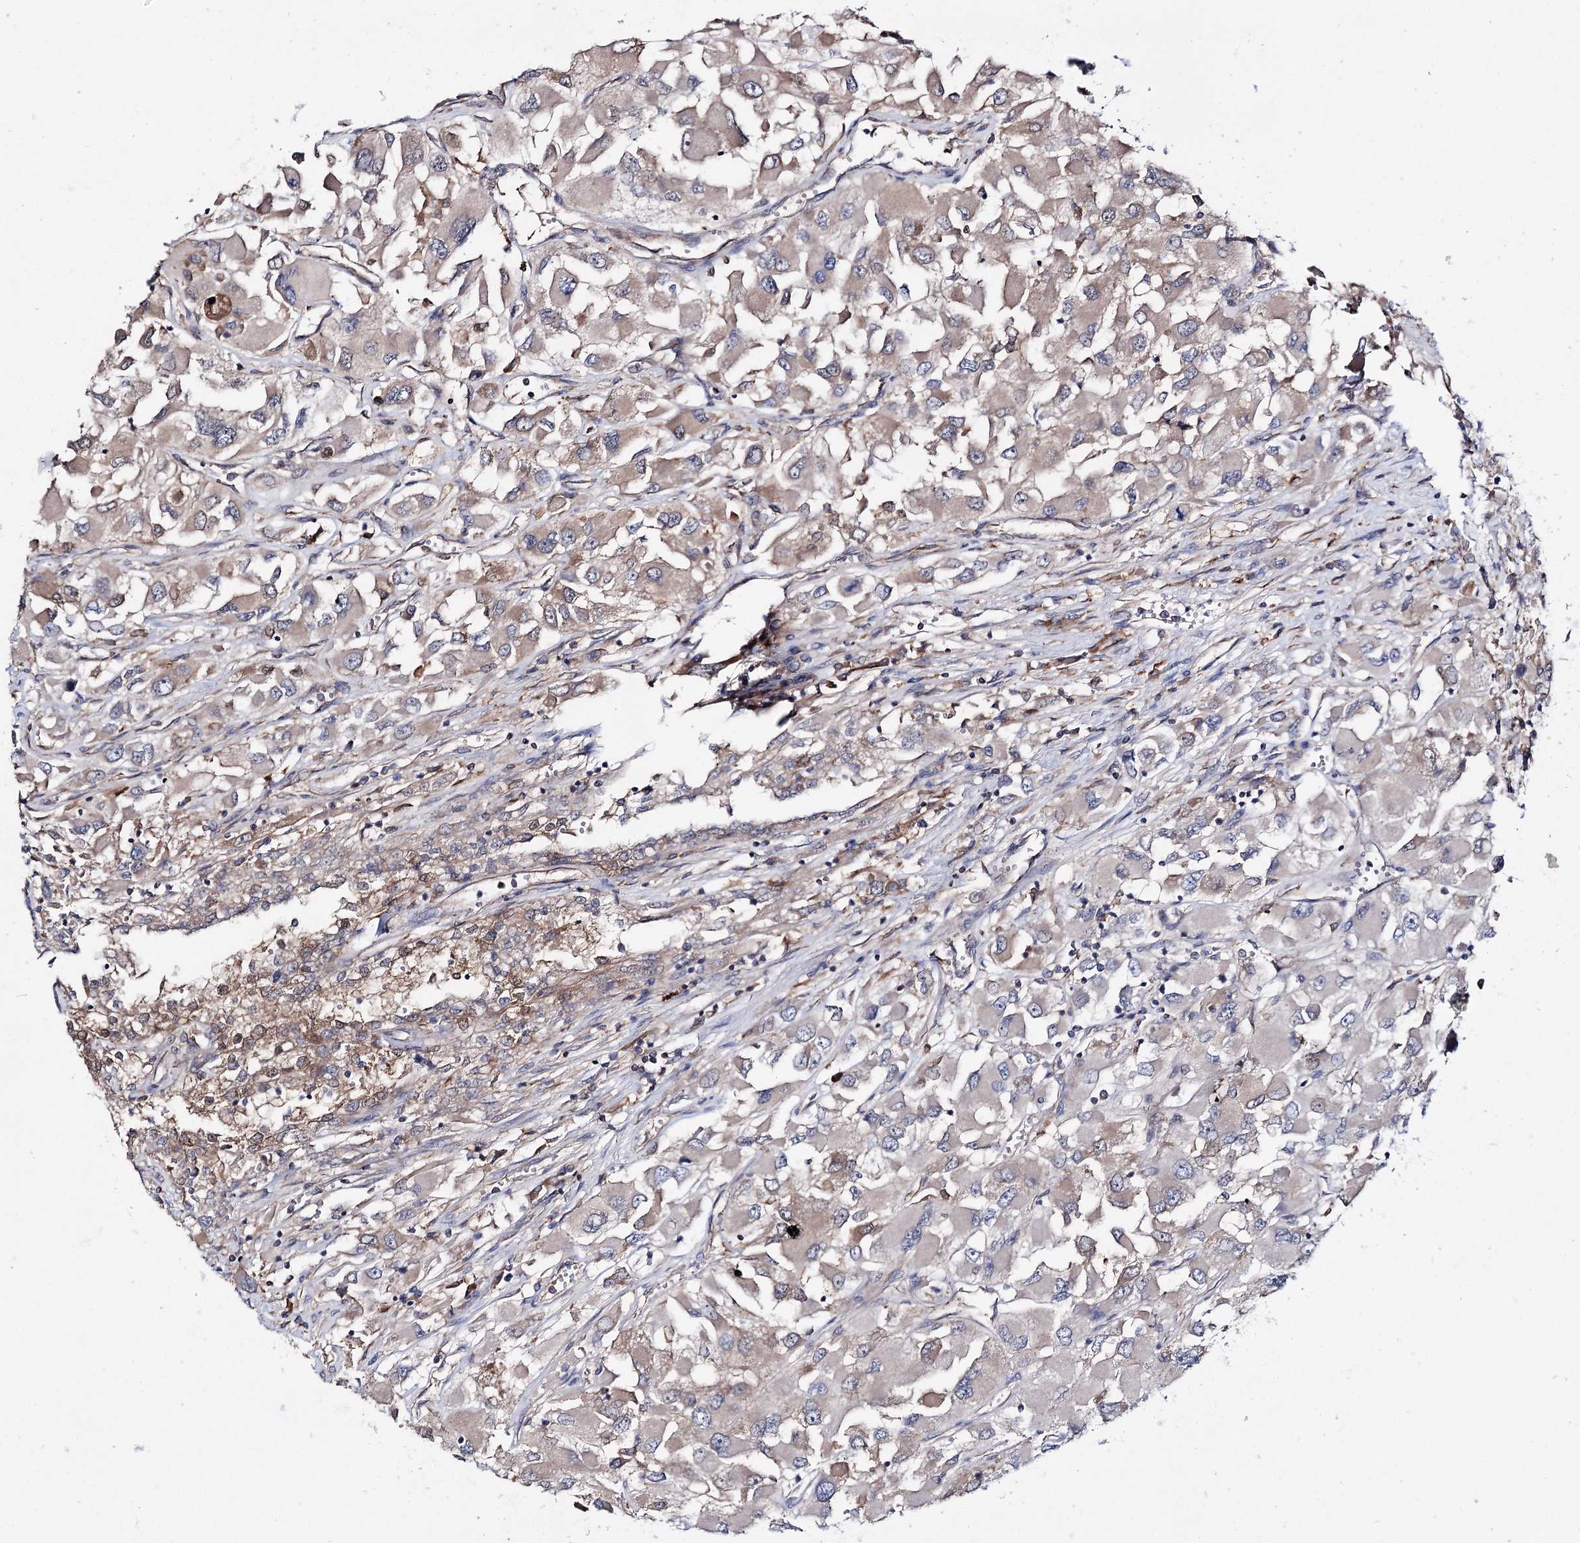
{"staining": {"intensity": "weak", "quantity": ">75%", "location": "cytoplasmic/membranous"}, "tissue": "renal cancer", "cell_type": "Tumor cells", "image_type": "cancer", "snomed": [{"axis": "morphology", "description": "Adenocarcinoma, NOS"}, {"axis": "topography", "description": "Kidney"}], "caption": "This is a photomicrograph of immunohistochemistry staining of adenocarcinoma (renal), which shows weak expression in the cytoplasmic/membranous of tumor cells.", "gene": "PTER", "patient": {"sex": "female", "age": 52}}